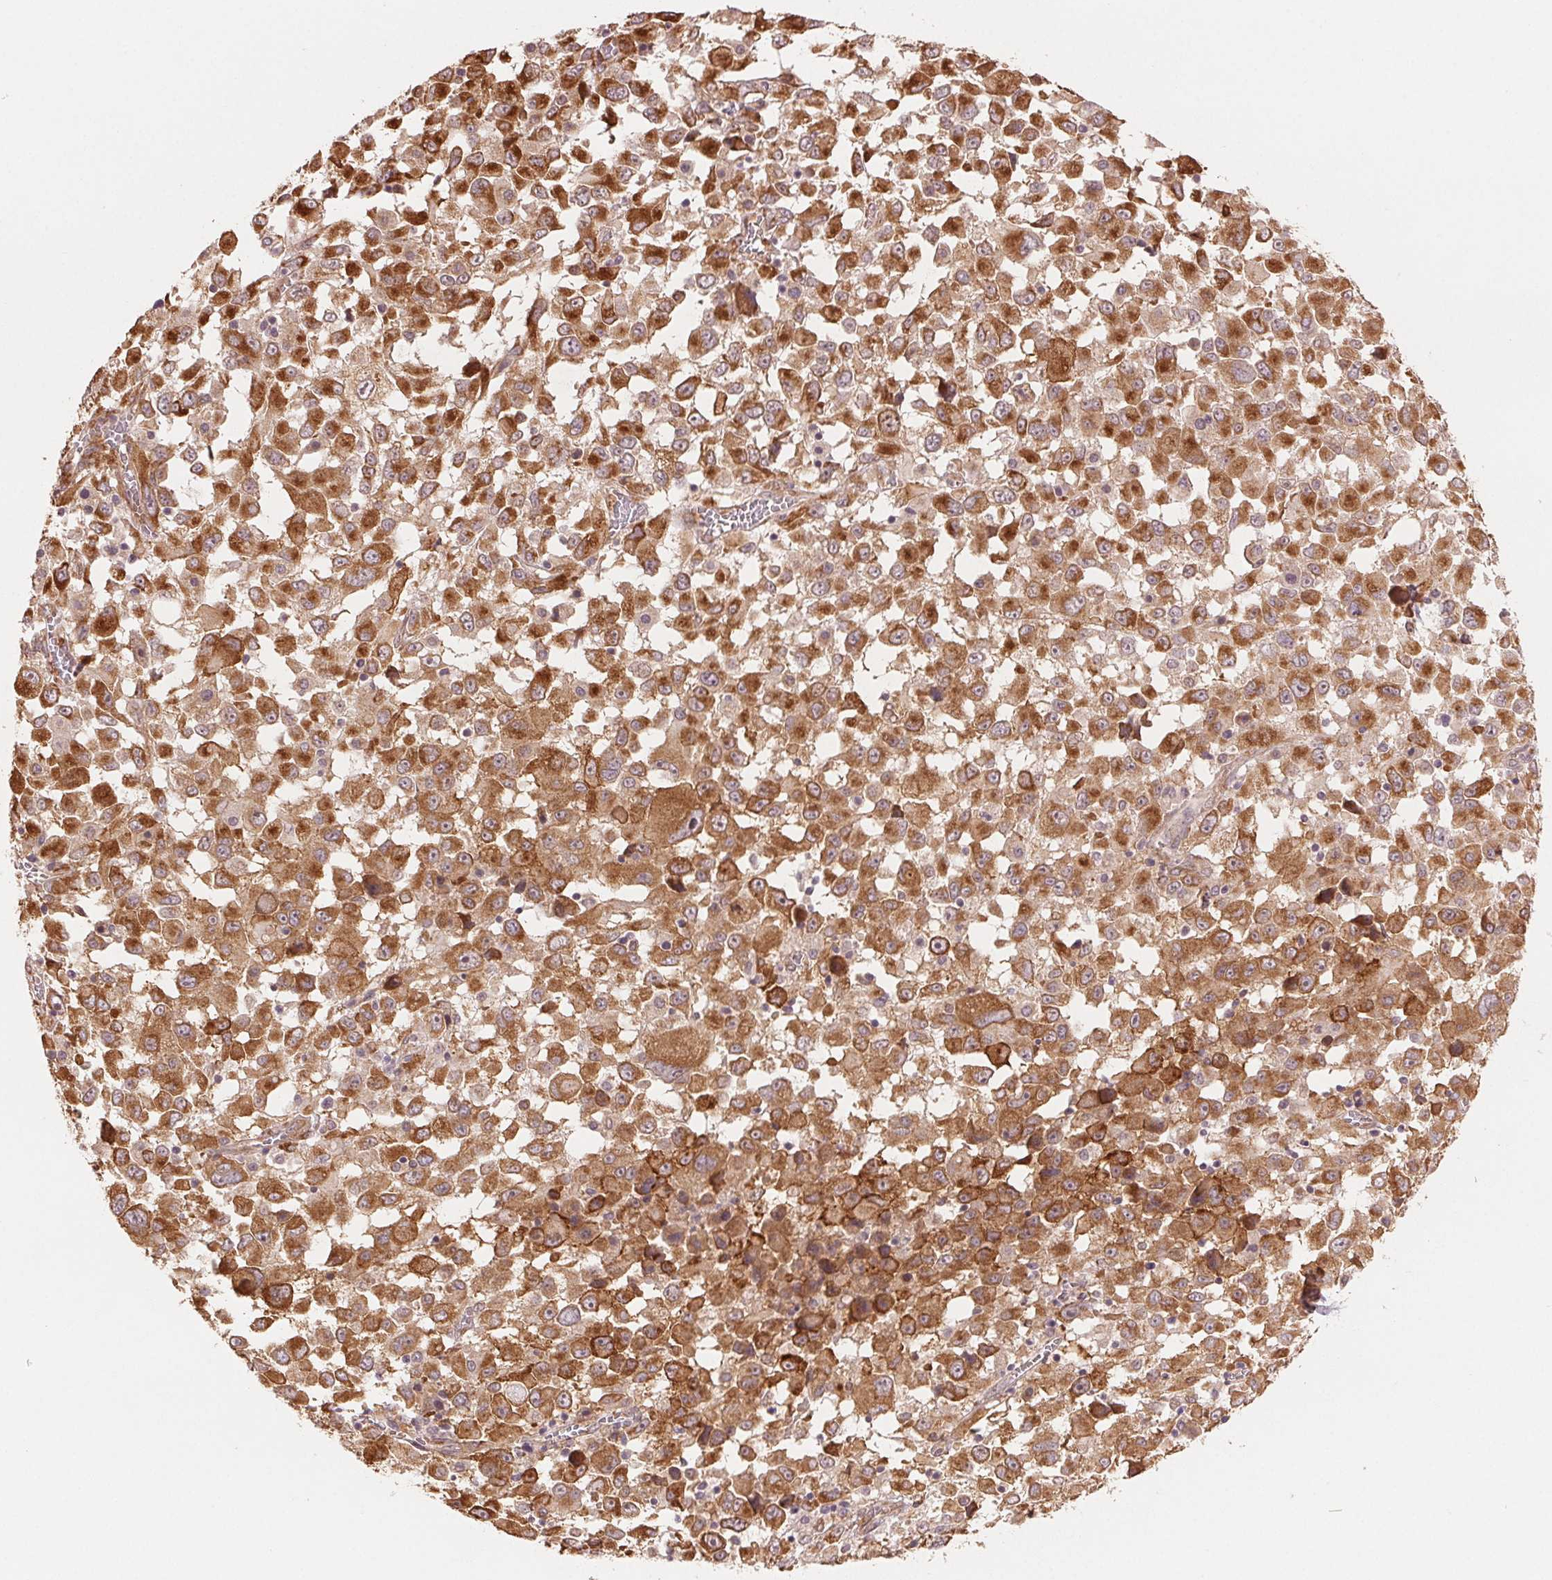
{"staining": {"intensity": "strong", "quantity": ">75%", "location": "cytoplasmic/membranous"}, "tissue": "melanoma", "cell_type": "Tumor cells", "image_type": "cancer", "snomed": [{"axis": "morphology", "description": "Malignant melanoma, Metastatic site"}, {"axis": "topography", "description": "Soft tissue"}], "caption": "The micrograph demonstrates immunohistochemical staining of melanoma. There is strong cytoplasmic/membranous expression is present in about >75% of tumor cells.", "gene": "SLC20A1", "patient": {"sex": "male", "age": 50}}